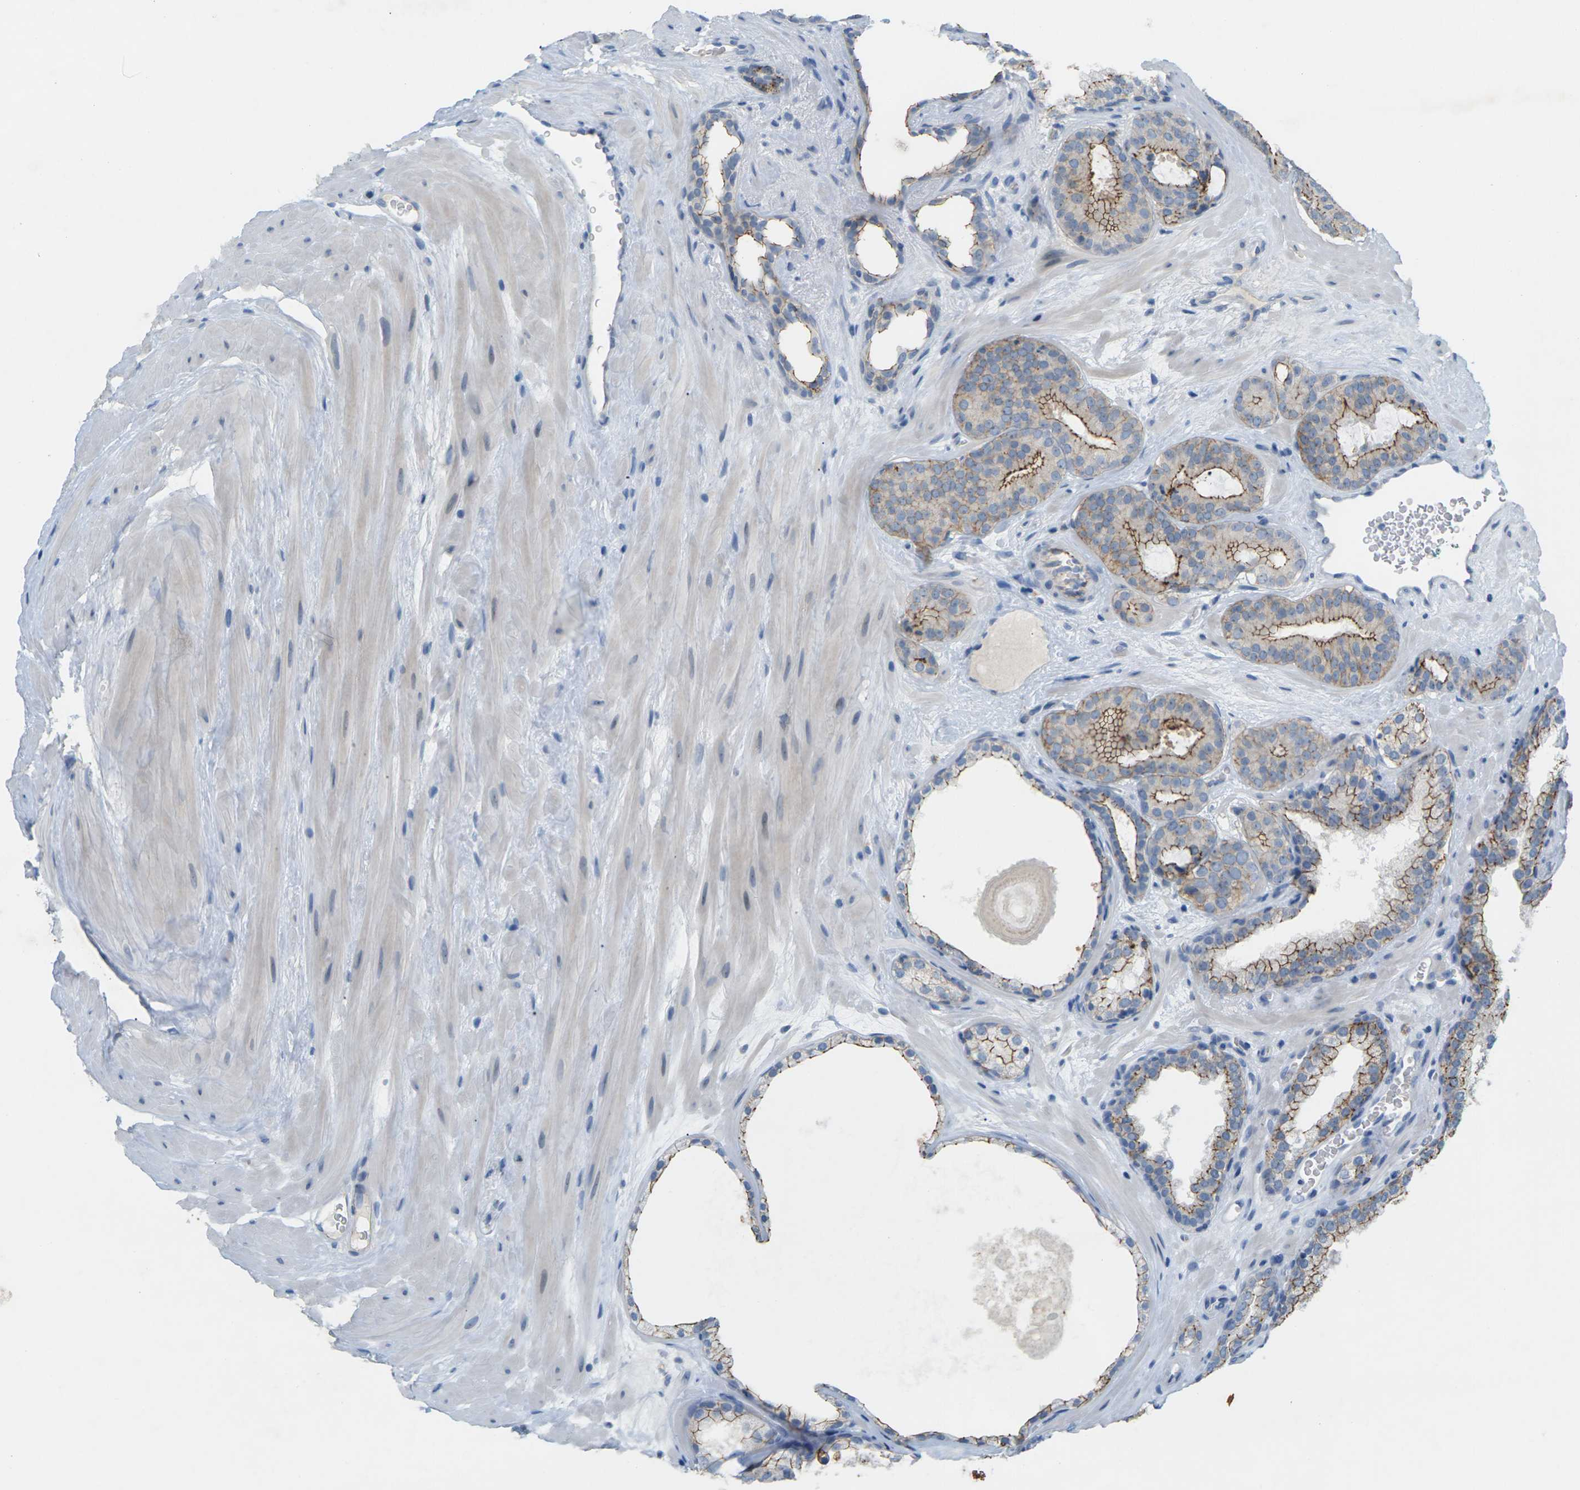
{"staining": {"intensity": "strong", "quantity": ">75%", "location": "cytoplasmic/membranous"}, "tissue": "prostate cancer", "cell_type": "Tumor cells", "image_type": "cancer", "snomed": [{"axis": "morphology", "description": "Adenocarcinoma, High grade"}, {"axis": "topography", "description": "Prostate"}], "caption": "Strong cytoplasmic/membranous expression is identified in approximately >75% of tumor cells in prostate cancer (high-grade adenocarcinoma). Nuclei are stained in blue.", "gene": "CLDN3", "patient": {"sex": "male", "age": 60}}